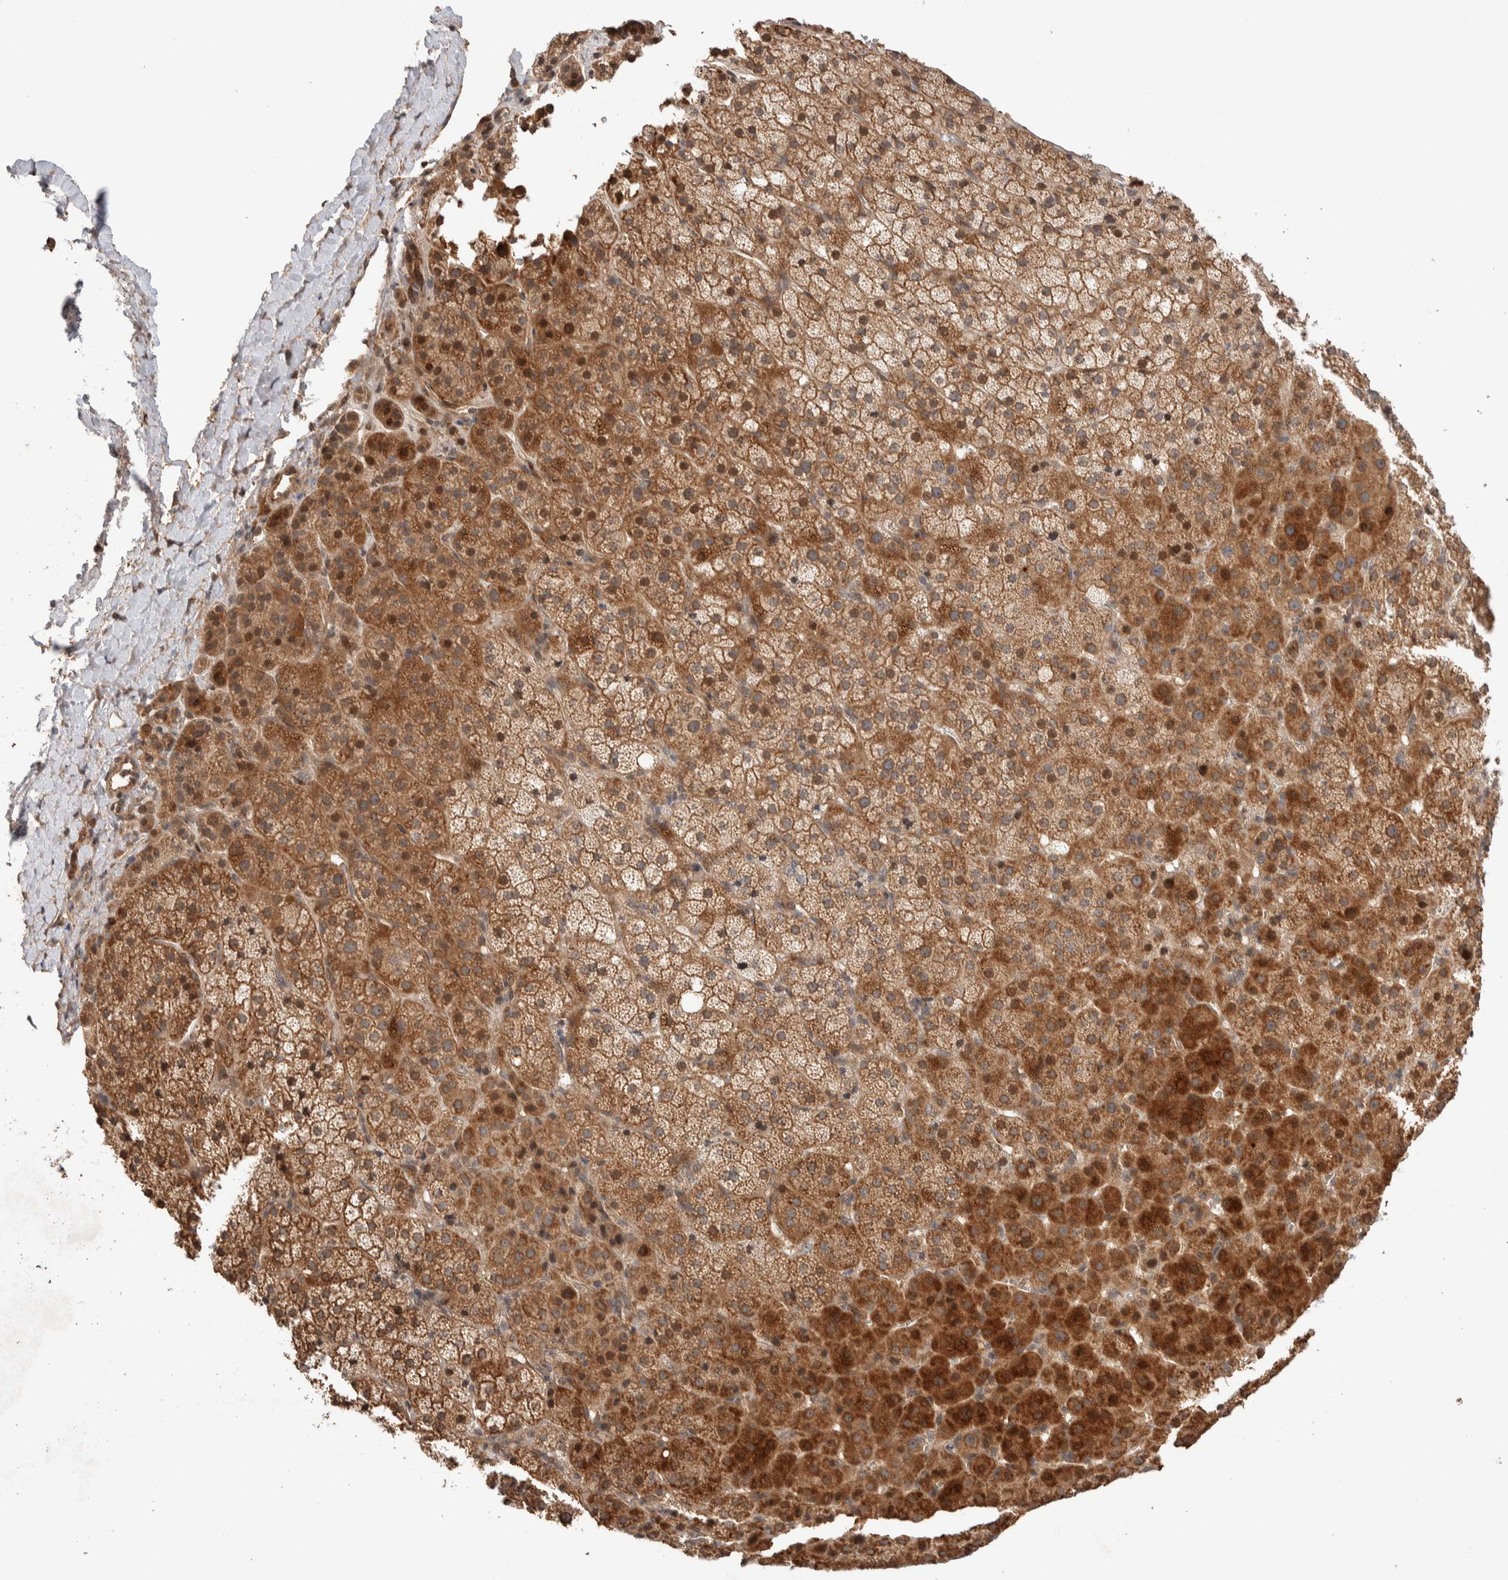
{"staining": {"intensity": "moderate", "quantity": ">75%", "location": "cytoplasmic/membranous,nuclear"}, "tissue": "adrenal gland", "cell_type": "Glandular cells", "image_type": "normal", "snomed": [{"axis": "morphology", "description": "Normal tissue, NOS"}, {"axis": "topography", "description": "Adrenal gland"}], "caption": "Immunohistochemical staining of normal adrenal gland demonstrates moderate cytoplasmic/membranous,nuclear protein expression in approximately >75% of glandular cells.", "gene": "PRDM15", "patient": {"sex": "female", "age": 57}}